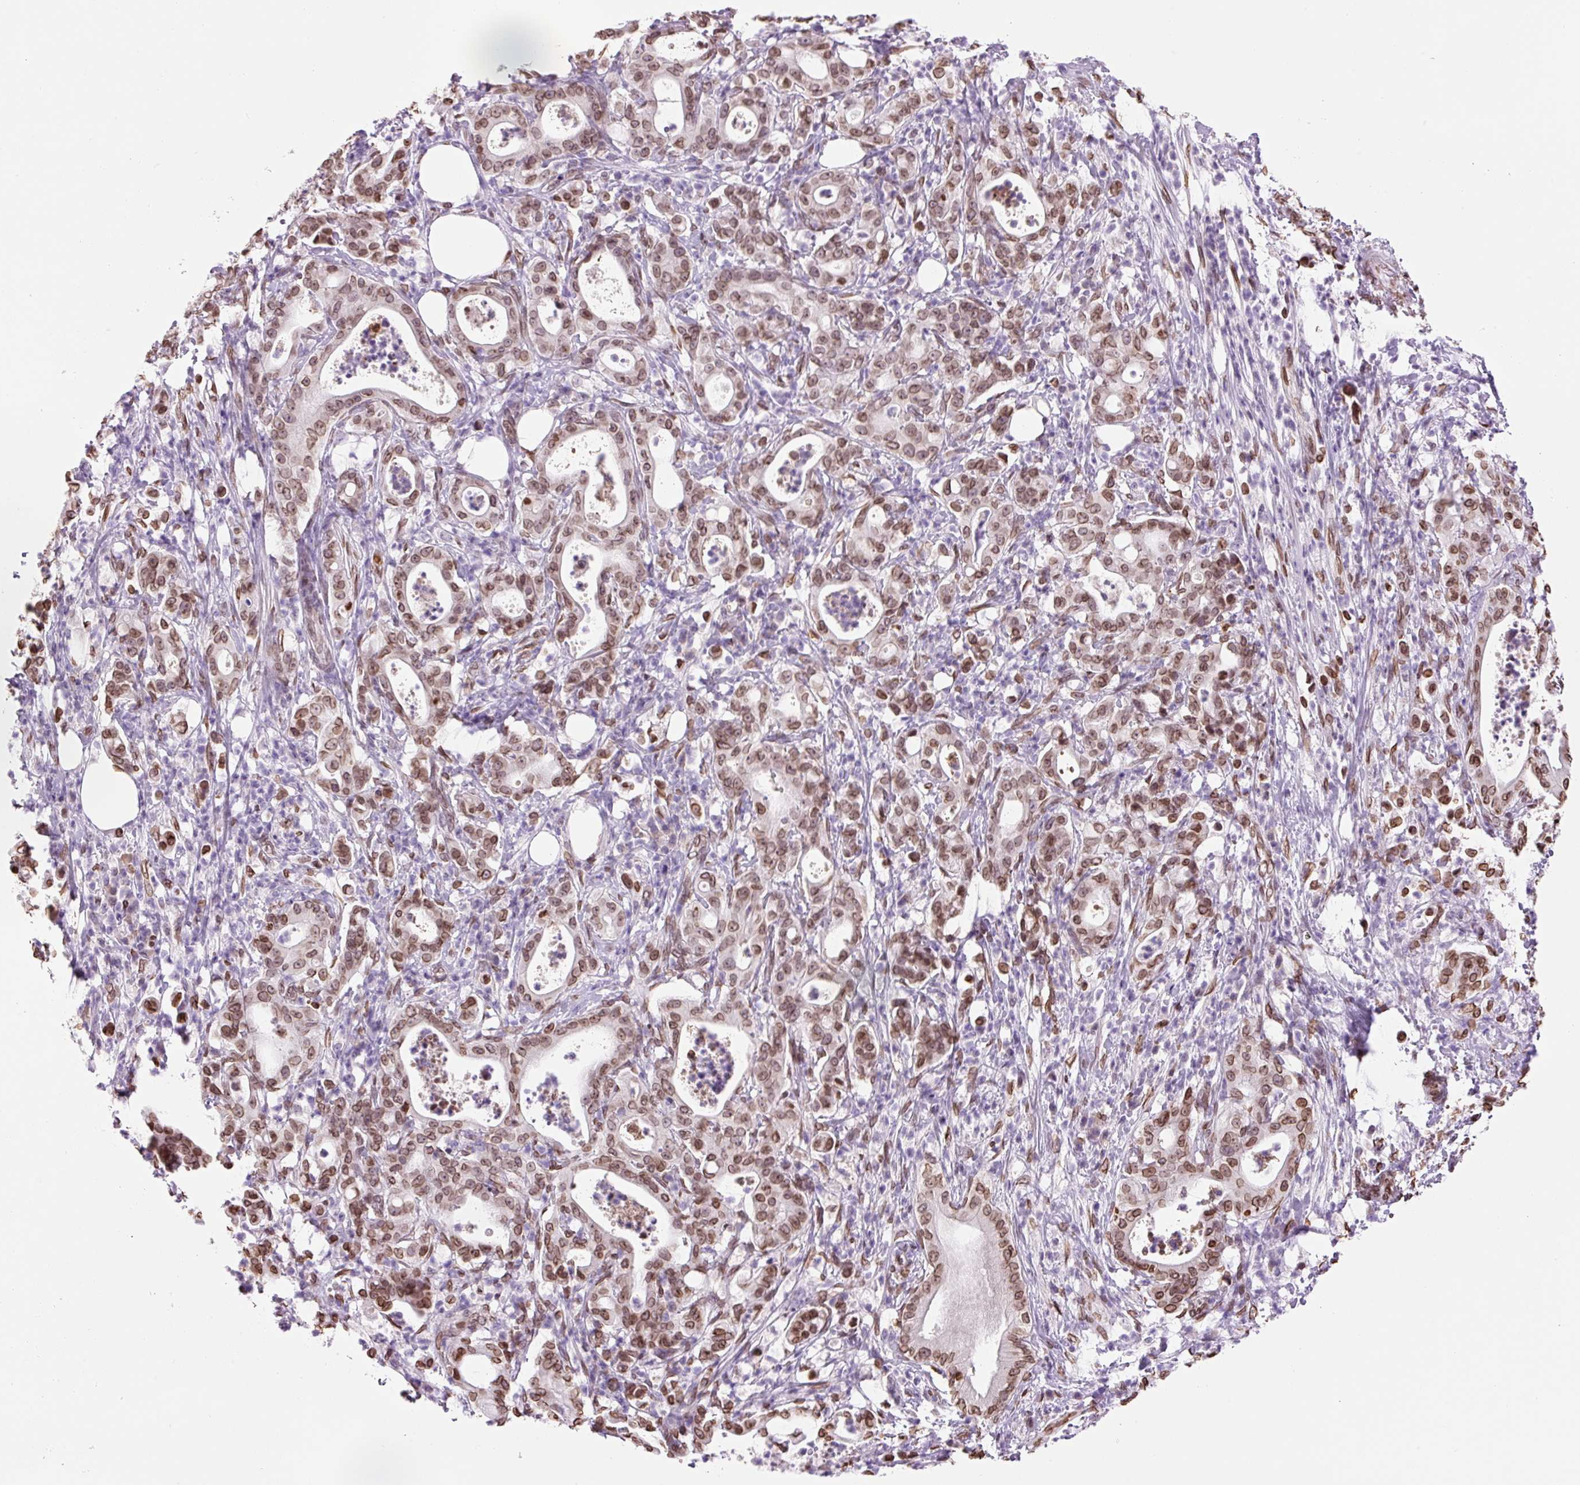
{"staining": {"intensity": "moderate", "quantity": ">75%", "location": "cytoplasmic/membranous,nuclear"}, "tissue": "pancreatic cancer", "cell_type": "Tumor cells", "image_type": "cancer", "snomed": [{"axis": "morphology", "description": "Adenocarcinoma, NOS"}, {"axis": "topography", "description": "Pancreas"}], "caption": "This is an image of IHC staining of pancreatic cancer (adenocarcinoma), which shows moderate expression in the cytoplasmic/membranous and nuclear of tumor cells.", "gene": "ZNF224", "patient": {"sex": "male", "age": 71}}